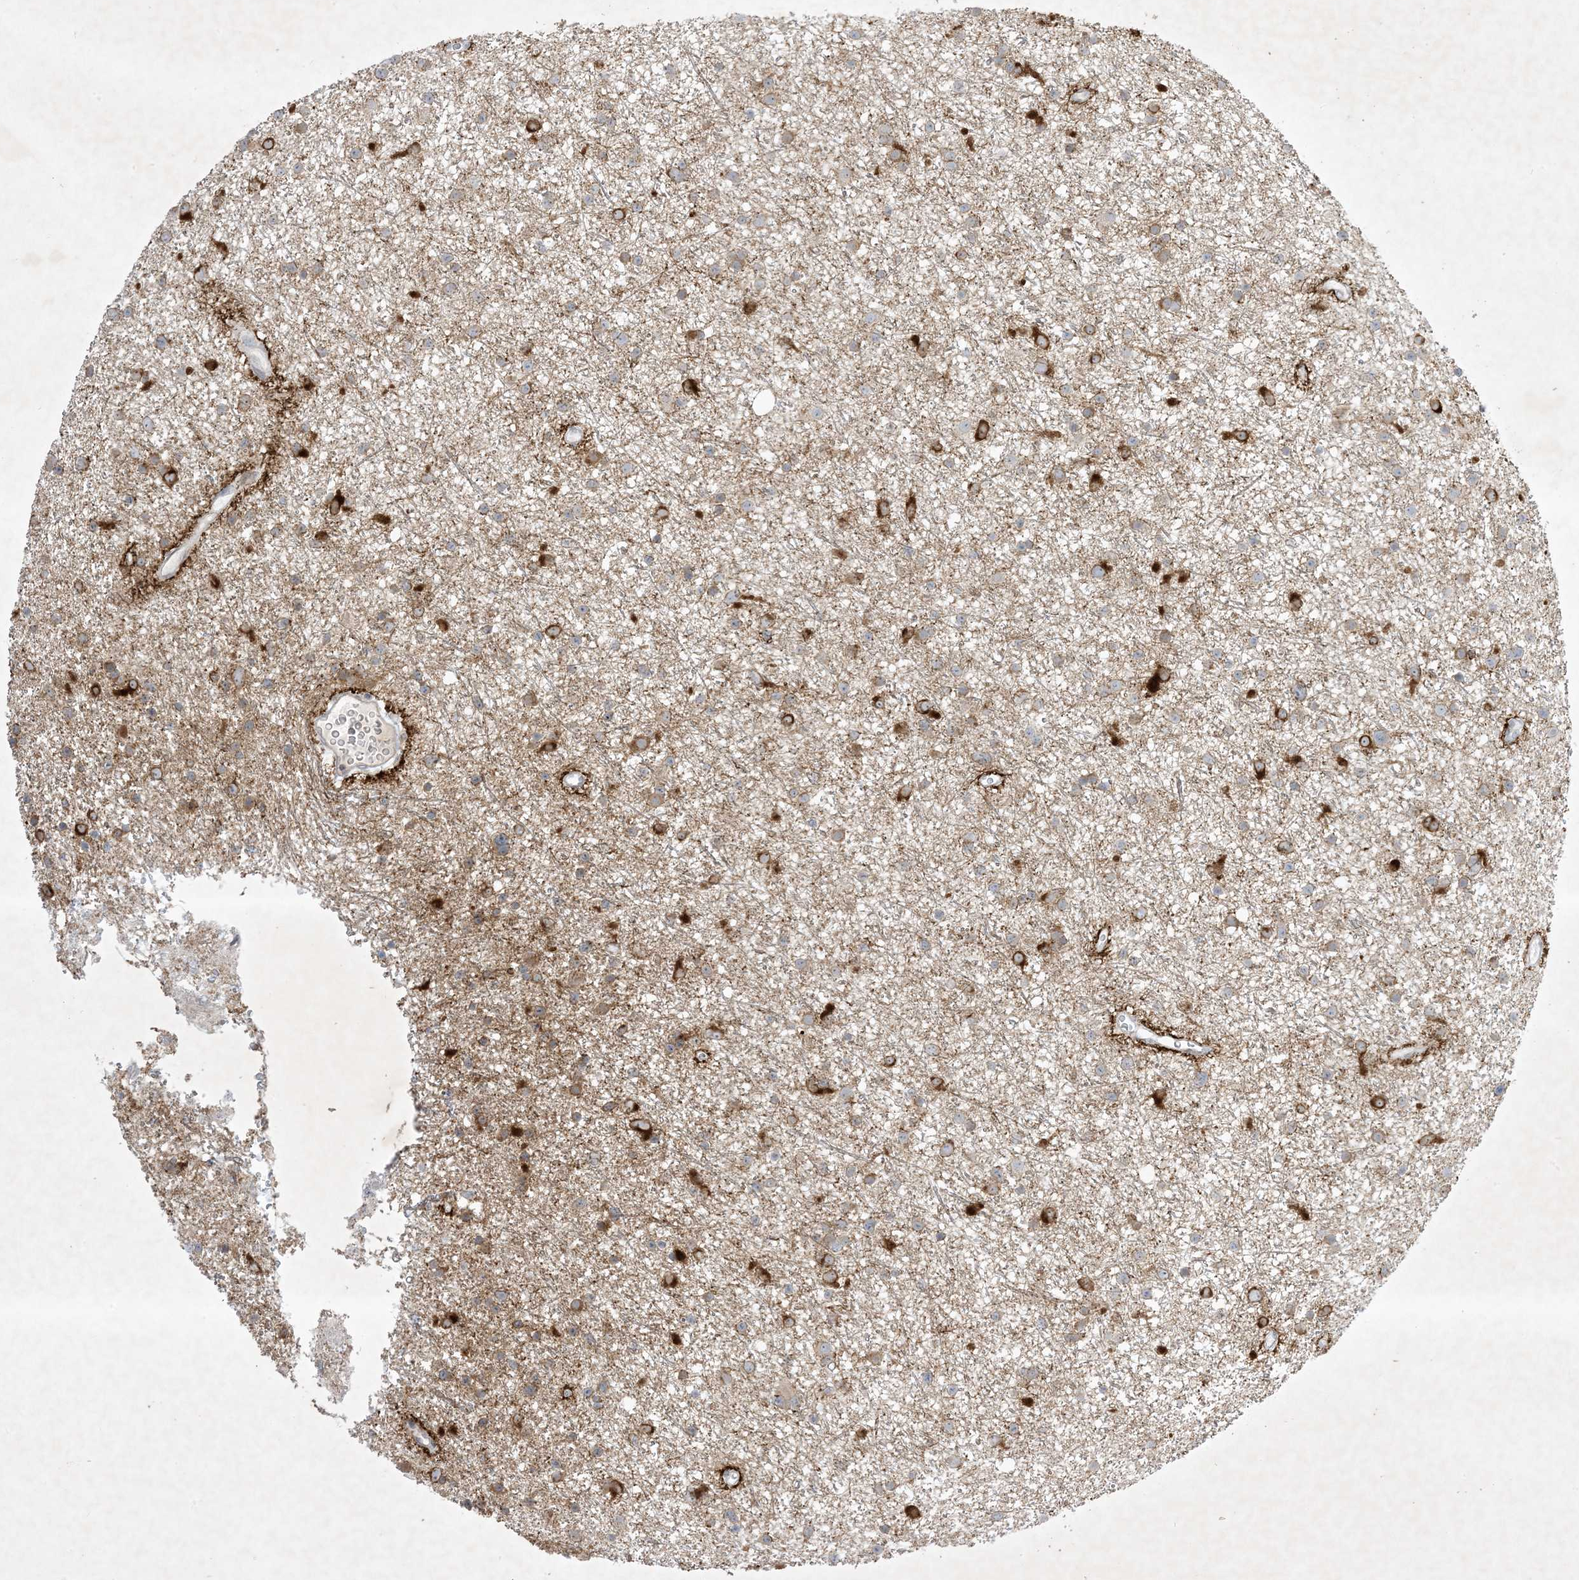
{"staining": {"intensity": "weak", "quantity": "25%-75%", "location": "cytoplasmic/membranous"}, "tissue": "glioma", "cell_type": "Tumor cells", "image_type": "cancer", "snomed": [{"axis": "morphology", "description": "Glioma, malignant, Low grade"}, {"axis": "topography", "description": "Cerebral cortex"}], "caption": "Human low-grade glioma (malignant) stained with a brown dye shows weak cytoplasmic/membranous positive positivity in about 25%-75% of tumor cells.", "gene": "SOGA3", "patient": {"sex": "female", "age": 39}}